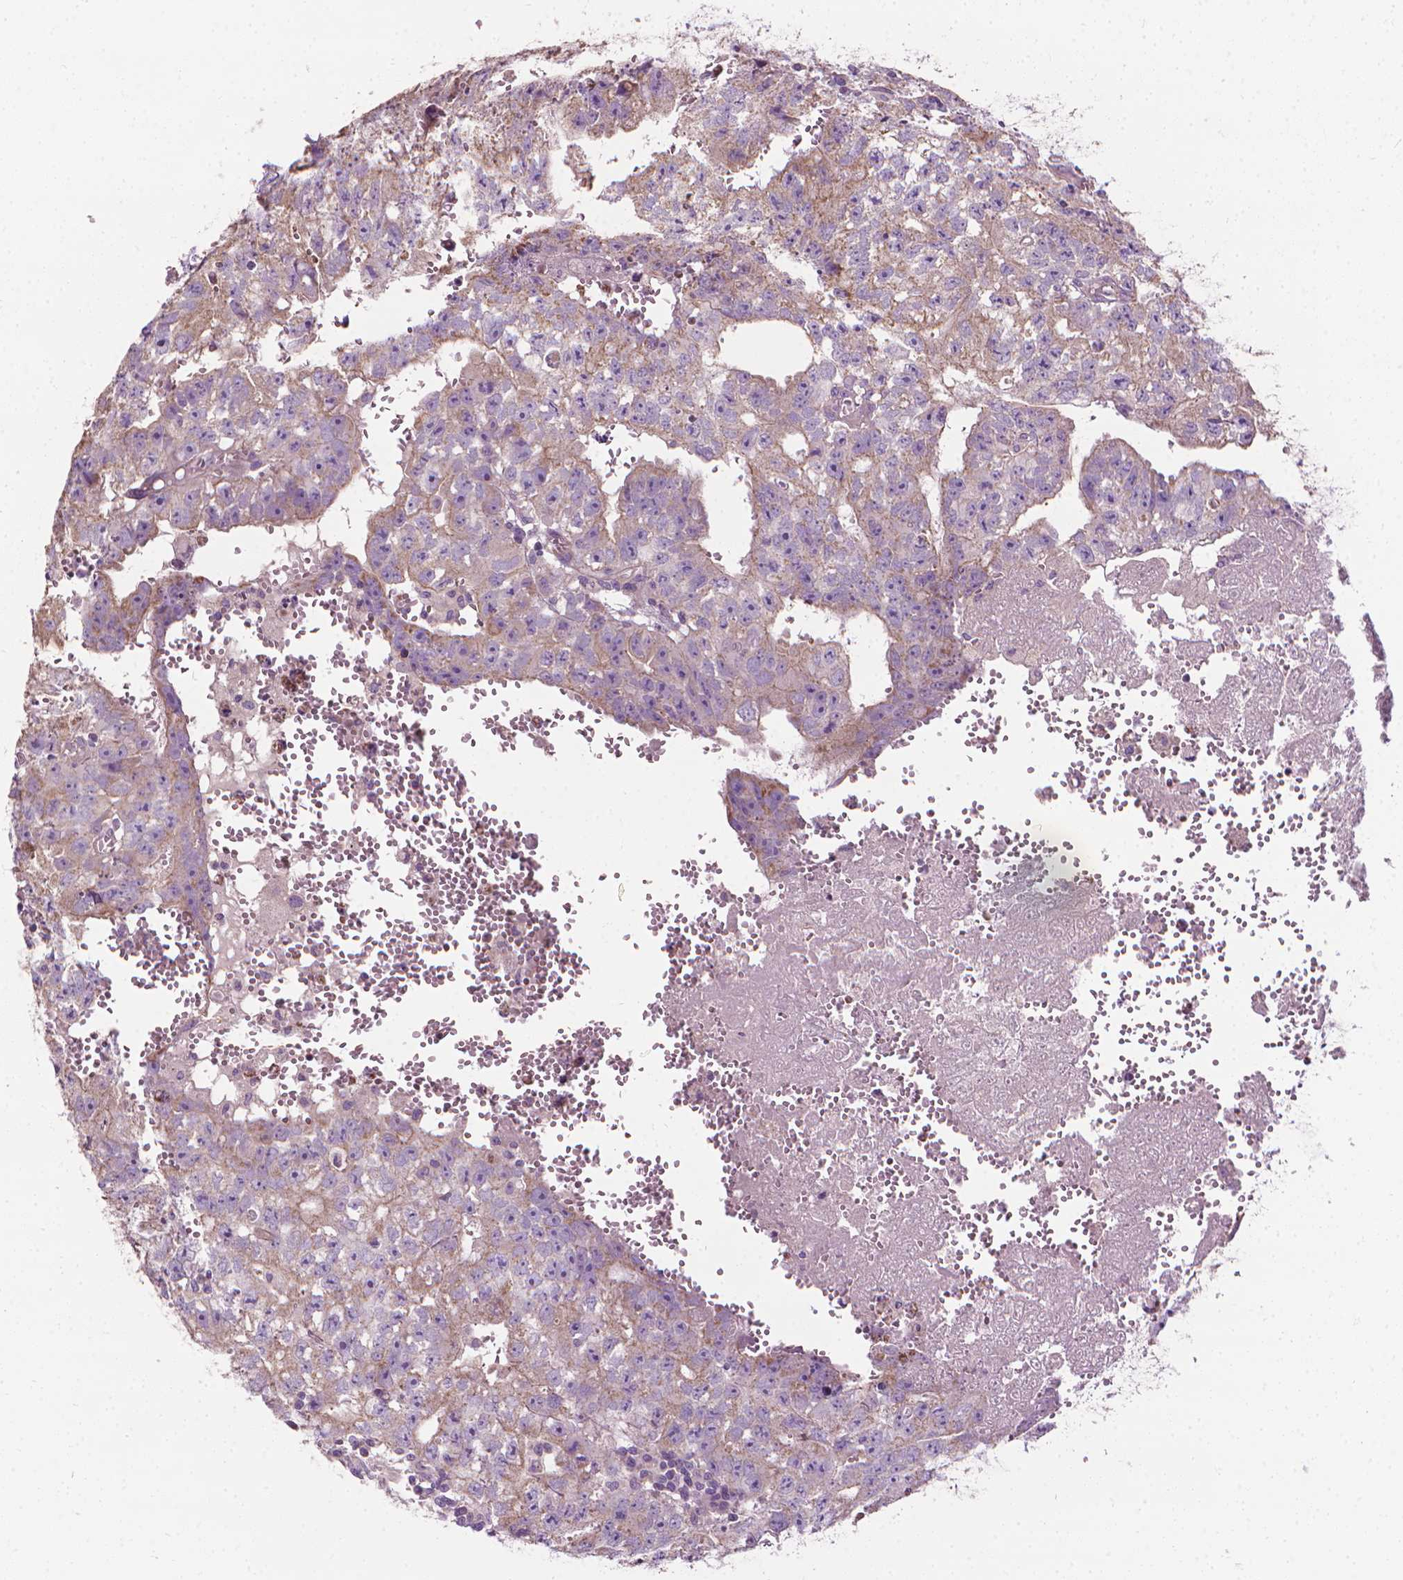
{"staining": {"intensity": "weak", "quantity": "<25%", "location": "cytoplasmic/membranous"}, "tissue": "testis cancer", "cell_type": "Tumor cells", "image_type": "cancer", "snomed": [{"axis": "morphology", "description": "Carcinoma, Embryonal, NOS"}, {"axis": "morphology", "description": "Teratoma, malignant, NOS"}, {"axis": "topography", "description": "Testis"}], "caption": "Human testis cancer (teratoma (malignant)) stained for a protein using immunohistochemistry displays no positivity in tumor cells.", "gene": "RIIAD1", "patient": {"sex": "male", "age": 24}}